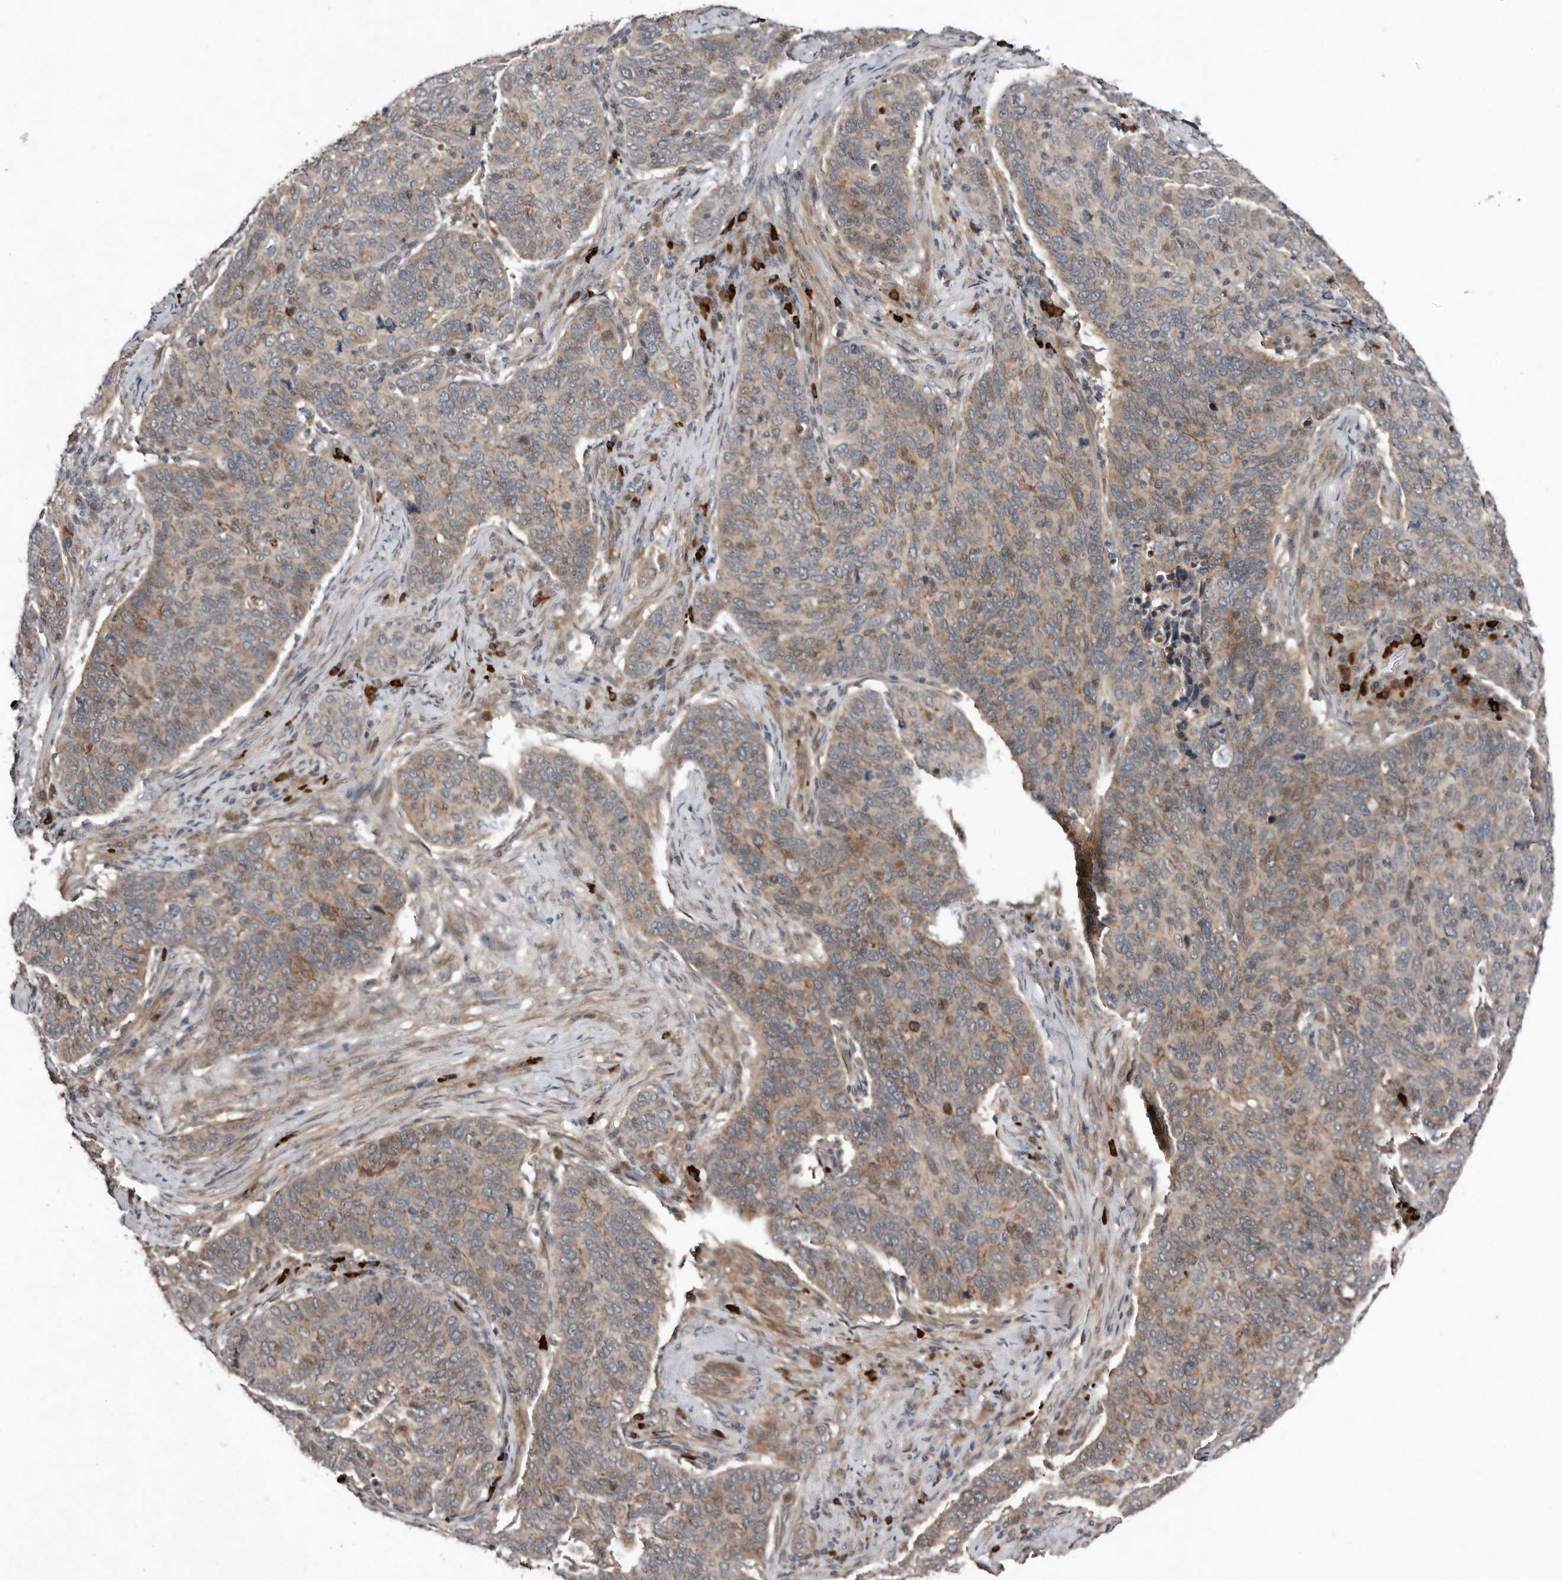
{"staining": {"intensity": "weak", "quantity": "<25%", "location": "cytoplasmic/membranous"}, "tissue": "cervical cancer", "cell_type": "Tumor cells", "image_type": "cancer", "snomed": [{"axis": "morphology", "description": "Squamous cell carcinoma, NOS"}, {"axis": "topography", "description": "Cervix"}], "caption": "A micrograph of squamous cell carcinoma (cervical) stained for a protein exhibits no brown staining in tumor cells.", "gene": "TEAD3", "patient": {"sex": "female", "age": 60}}